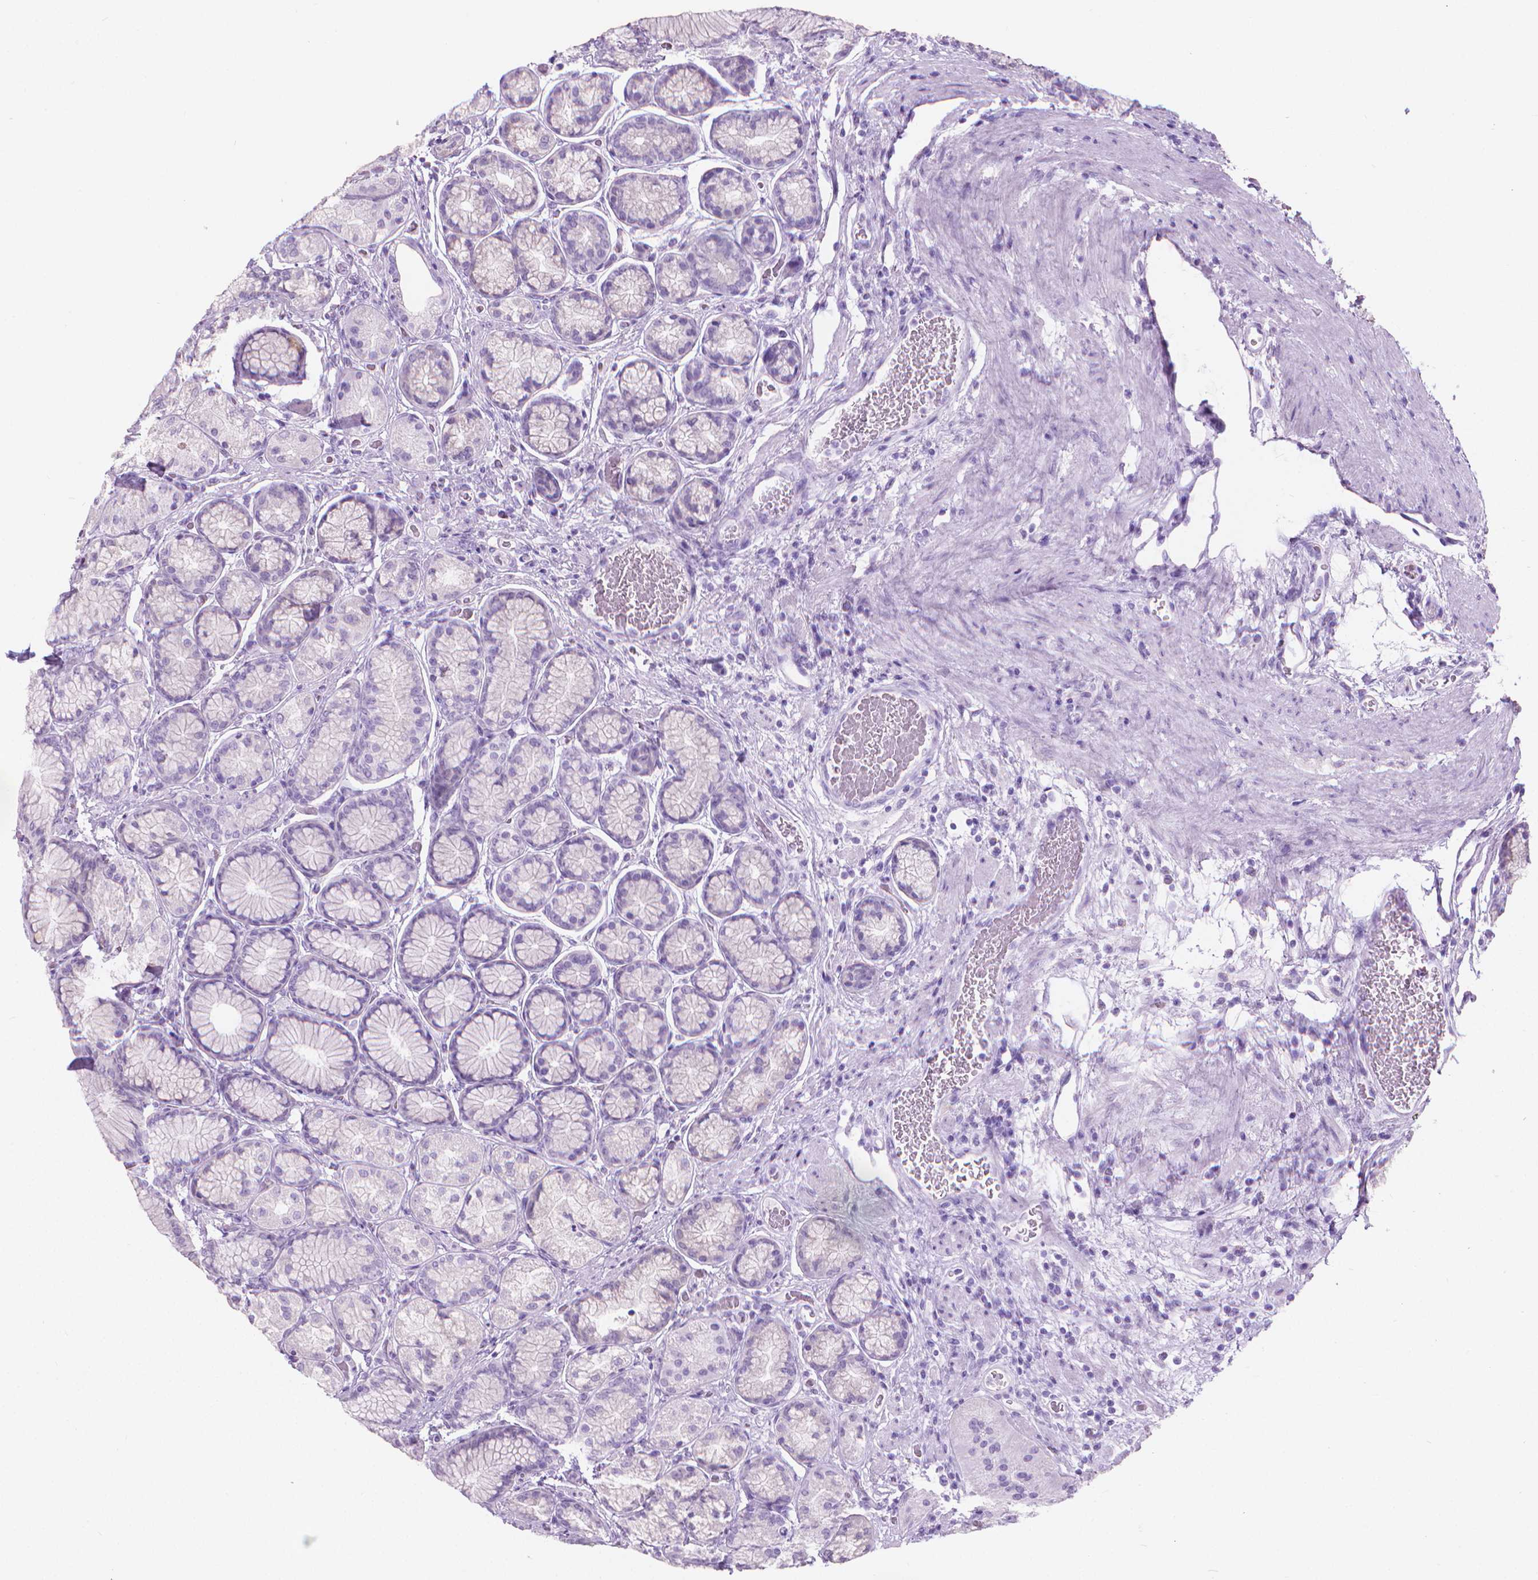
{"staining": {"intensity": "negative", "quantity": "none", "location": "none"}, "tissue": "stomach", "cell_type": "Glandular cells", "image_type": "normal", "snomed": [{"axis": "morphology", "description": "Normal tissue, NOS"}, {"axis": "morphology", "description": "Adenocarcinoma, NOS"}, {"axis": "morphology", "description": "Adenocarcinoma, High grade"}, {"axis": "topography", "description": "Stomach, upper"}, {"axis": "topography", "description": "Stomach"}], "caption": "IHC of normal human stomach demonstrates no expression in glandular cells.", "gene": "CFAP52", "patient": {"sex": "female", "age": 65}}